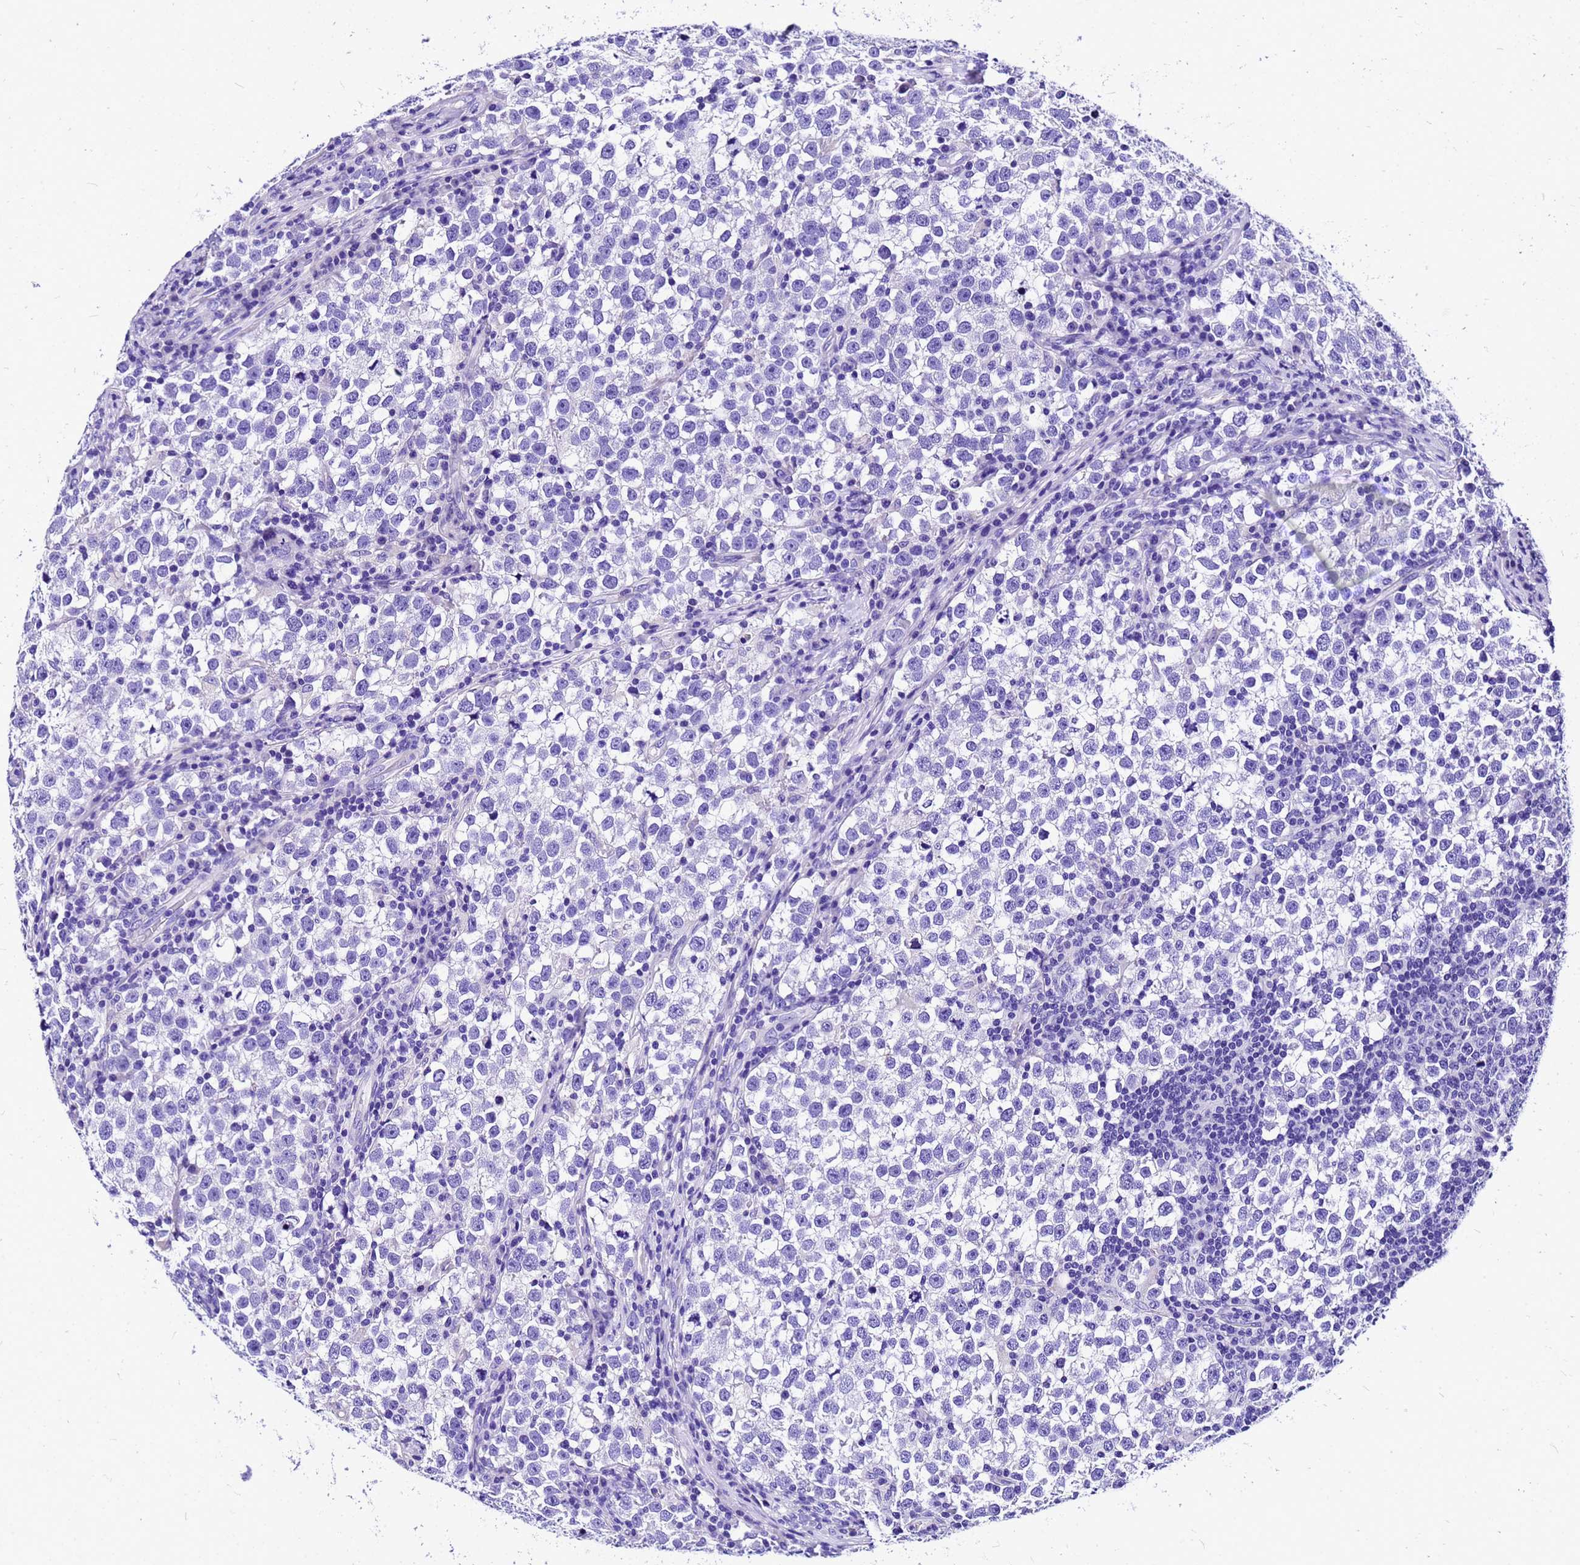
{"staining": {"intensity": "negative", "quantity": "none", "location": "none"}, "tissue": "testis cancer", "cell_type": "Tumor cells", "image_type": "cancer", "snomed": [{"axis": "morphology", "description": "Normal tissue, NOS"}, {"axis": "morphology", "description": "Seminoma, NOS"}, {"axis": "topography", "description": "Testis"}], "caption": "Protein analysis of seminoma (testis) demonstrates no significant staining in tumor cells.", "gene": "HERC4", "patient": {"sex": "male", "age": 43}}